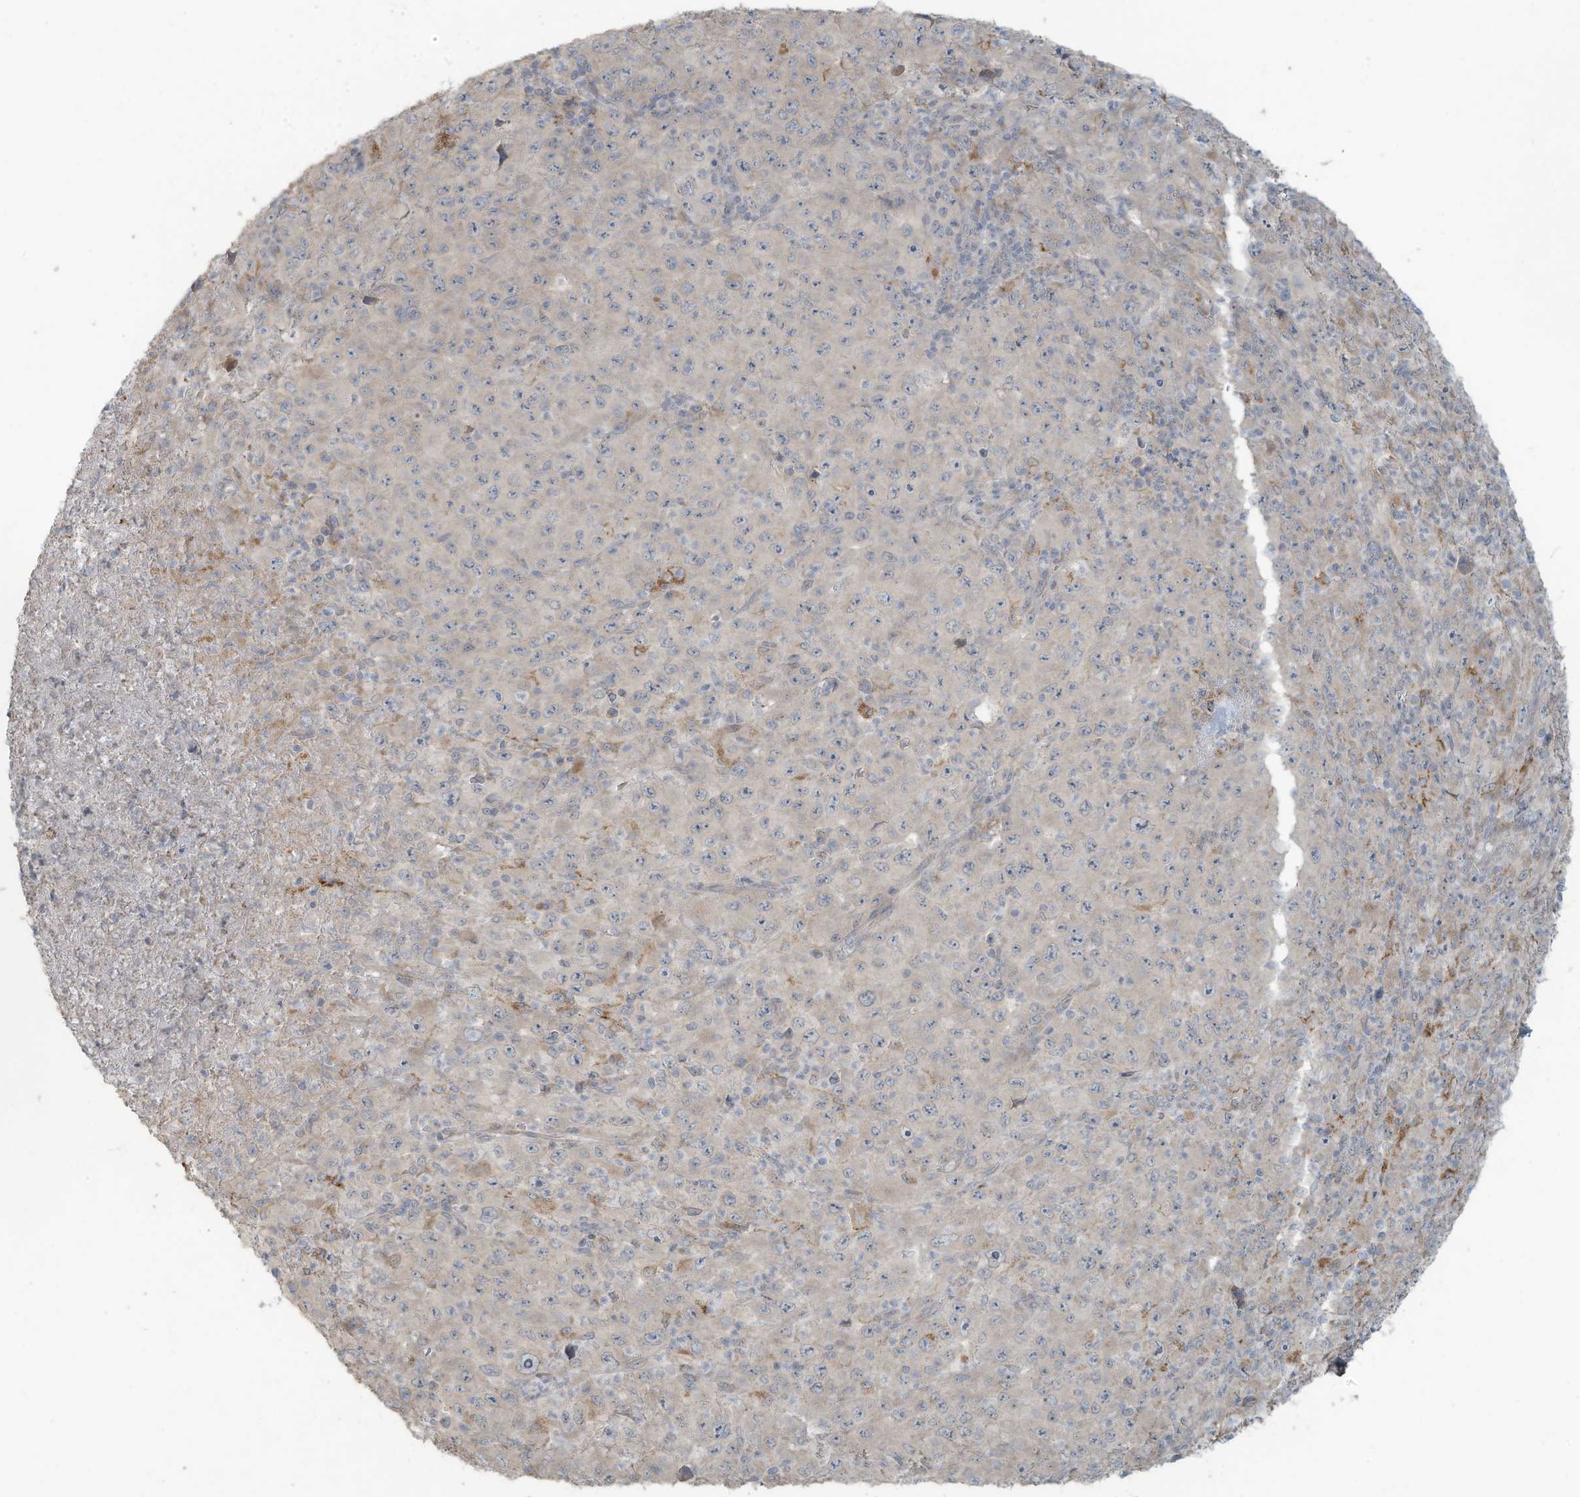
{"staining": {"intensity": "negative", "quantity": "none", "location": "none"}, "tissue": "melanoma", "cell_type": "Tumor cells", "image_type": "cancer", "snomed": [{"axis": "morphology", "description": "Malignant melanoma, Metastatic site"}, {"axis": "topography", "description": "Skin"}], "caption": "There is no significant positivity in tumor cells of melanoma.", "gene": "MAGIX", "patient": {"sex": "female", "age": 56}}